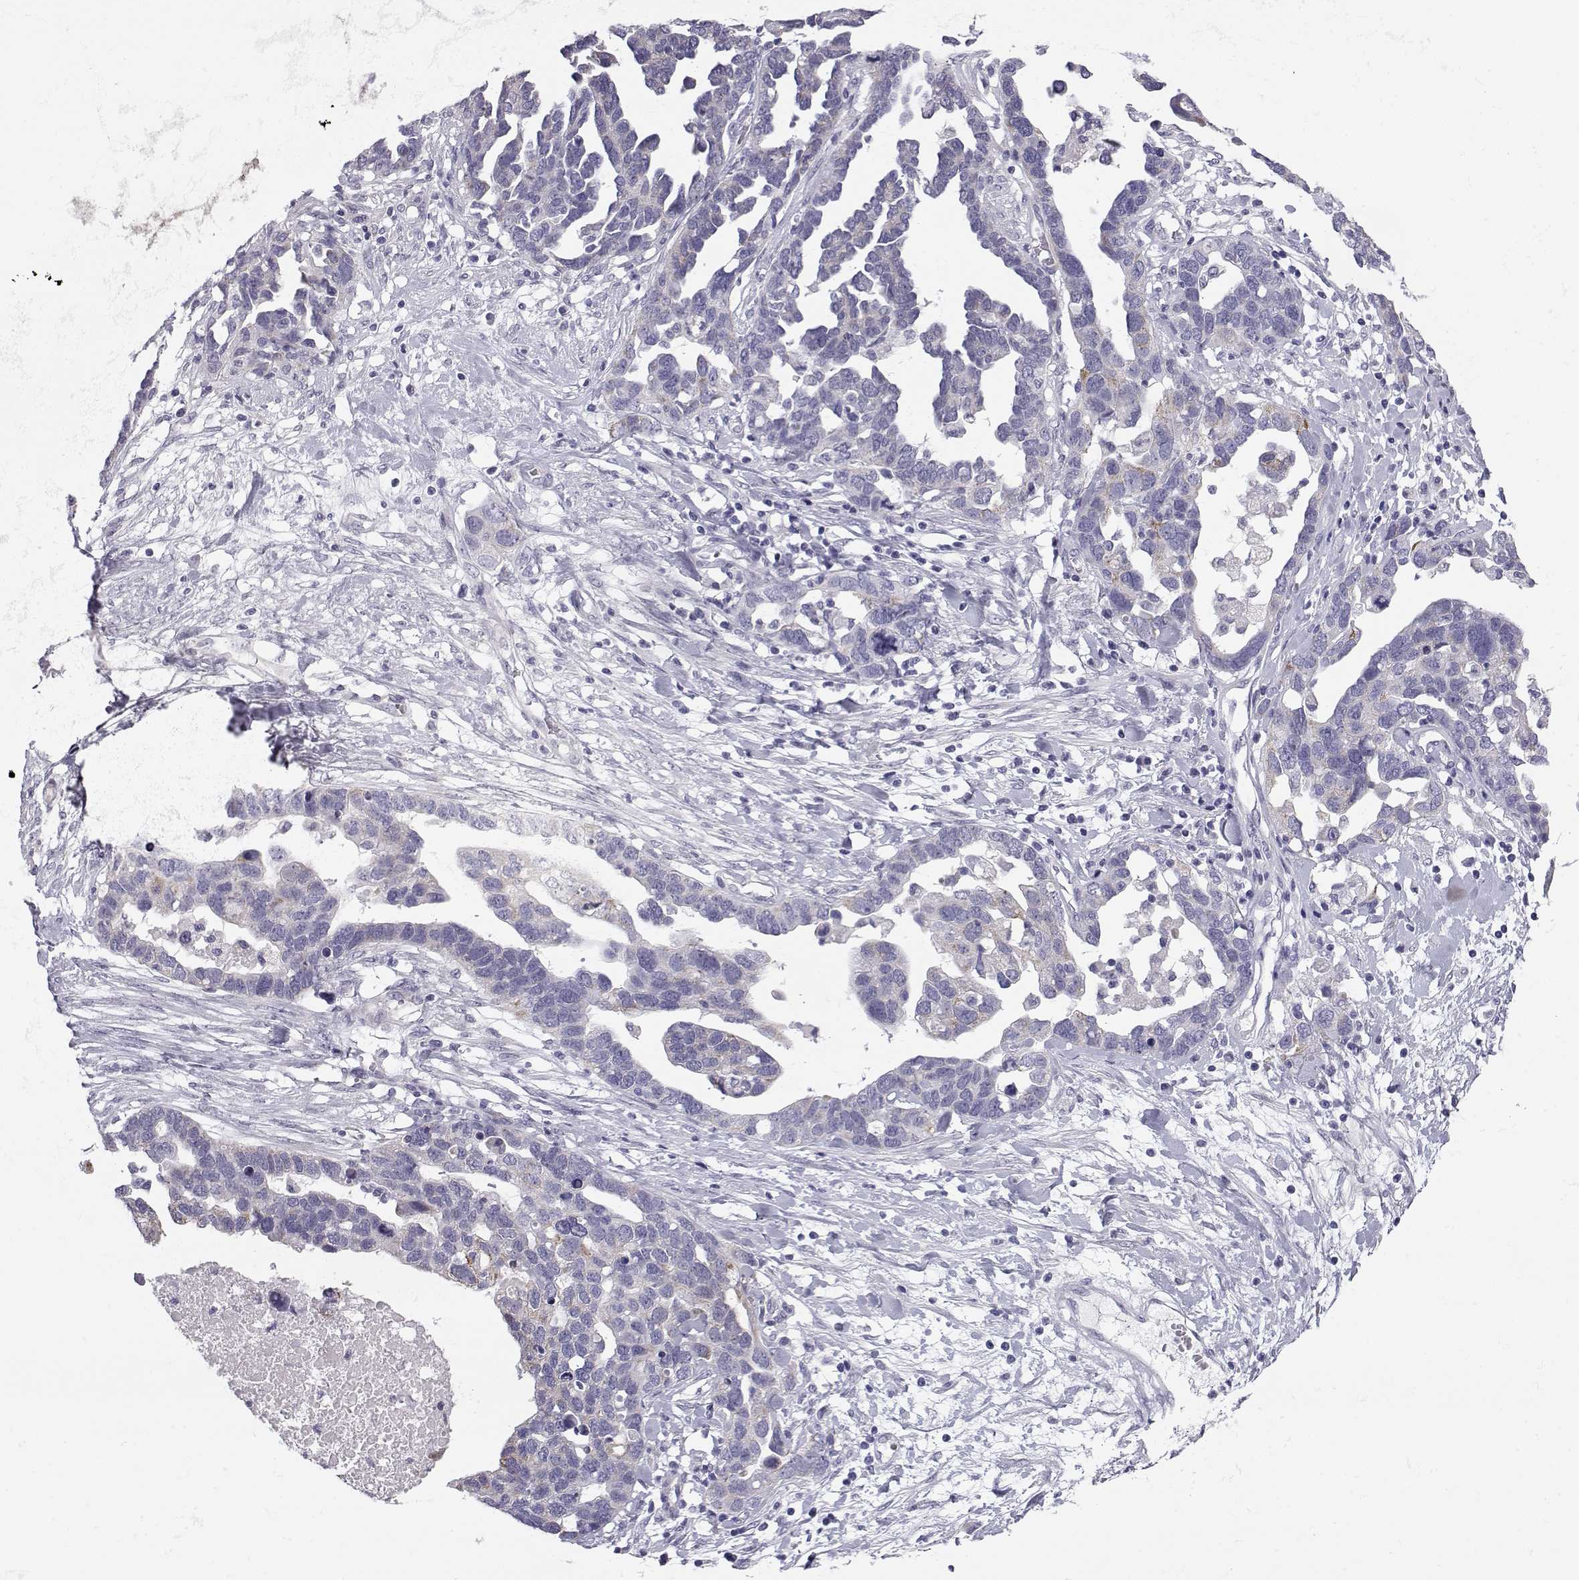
{"staining": {"intensity": "negative", "quantity": "none", "location": "none"}, "tissue": "ovarian cancer", "cell_type": "Tumor cells", "image_type": "cancer", "snomed": [{"axis": "morphology", "description": "Cystadenocarcinoma, serous, NOS"}, {"axis": "topography", "description": "Ovary"}], "caption": "There is no significant staining in tumor cells of ovarian cancer. (DAB IHC, high magnification).", "gene": "KCNMB4", "patient": {"sex": "female", "age": 54}}